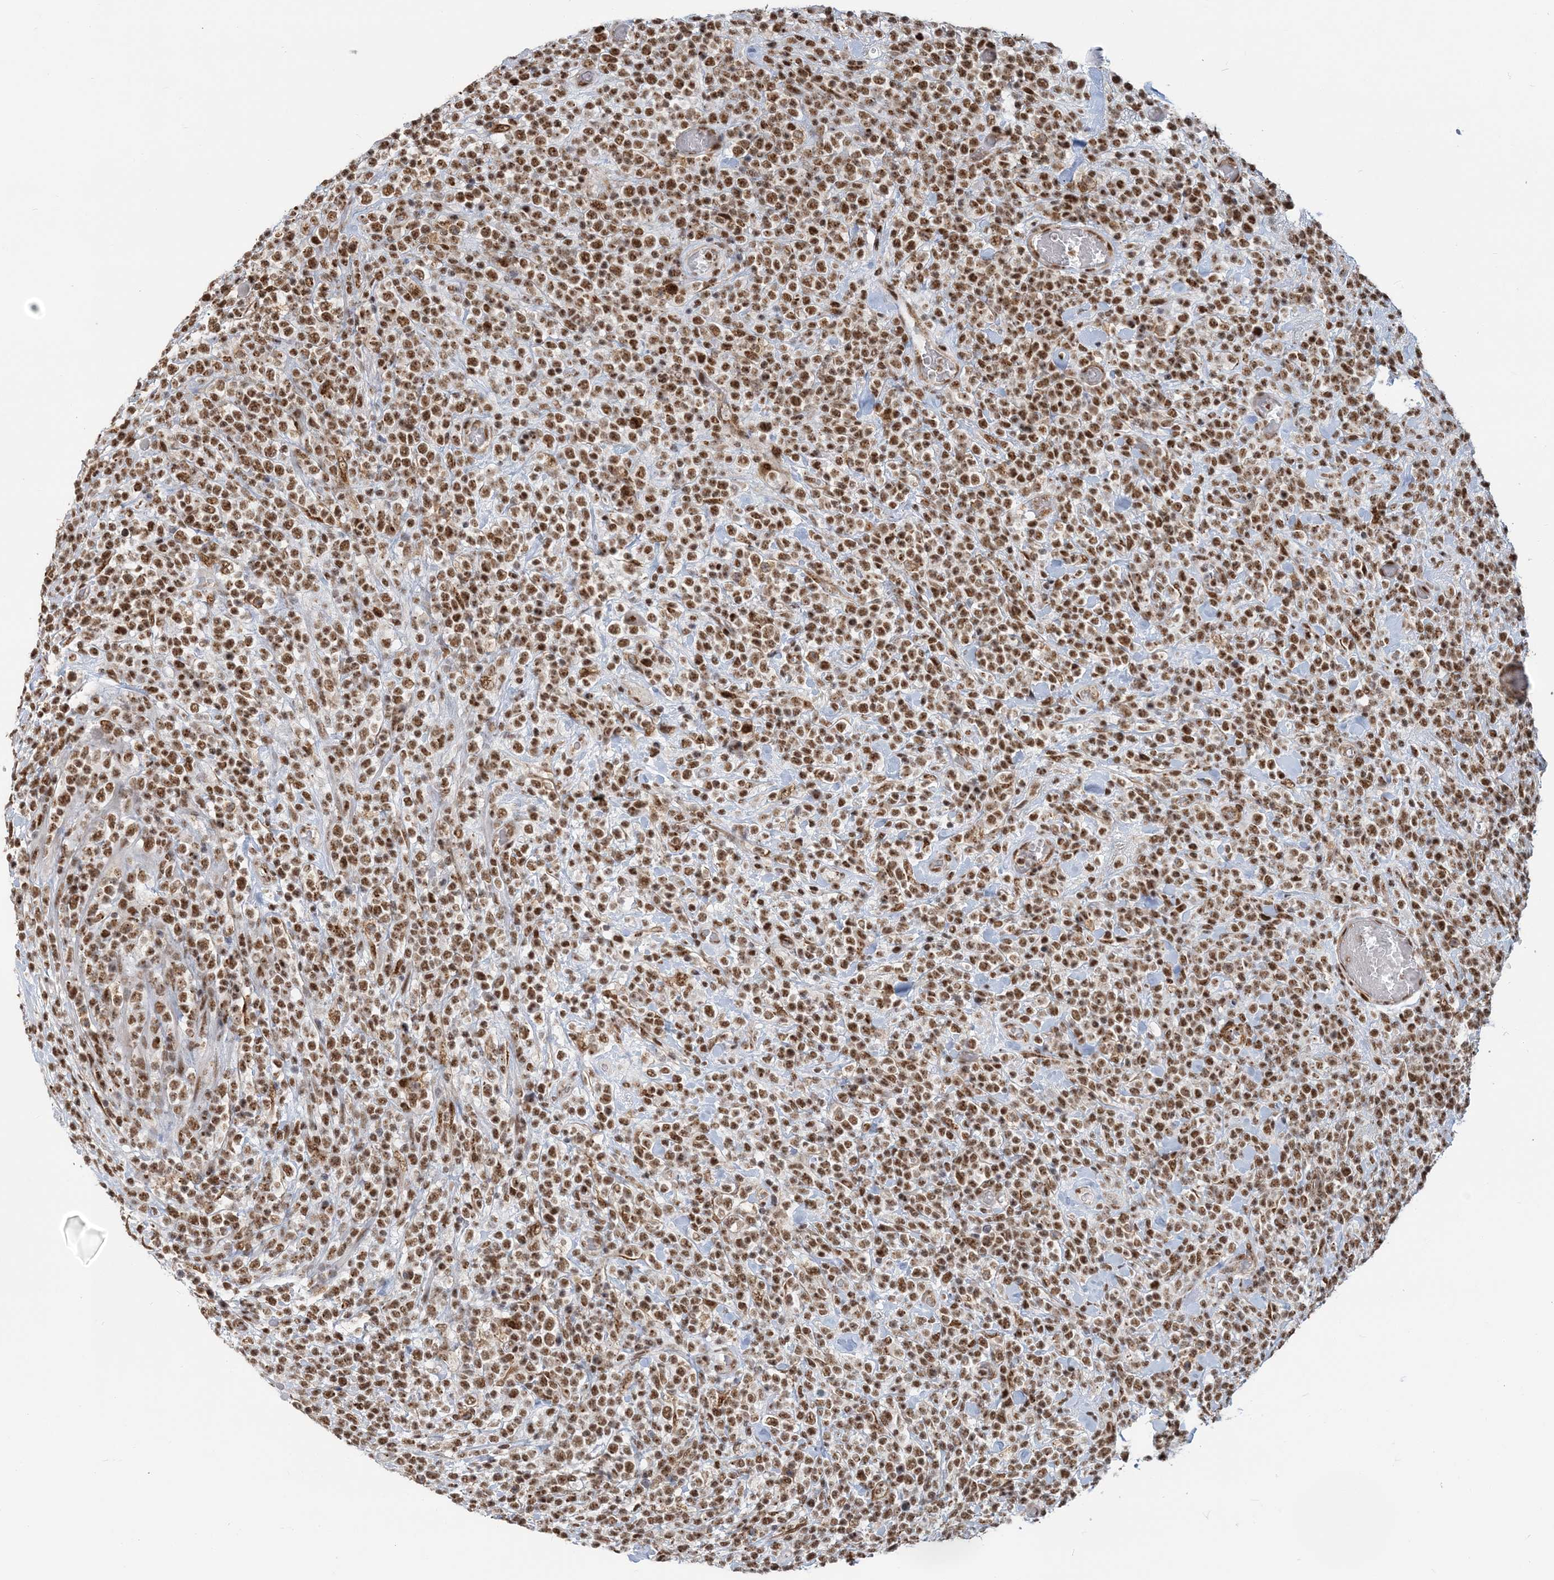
{"staining": {"intensity": "moderate", "quantity": ">75%", "location": "nuclear"}, "tissue": "lymphoma", "cell_type": "Tumor cells", "image_type": "cancer", "snomed": [{"axis": "morphology", "description": "Malignant lymphoma, non-Hodgkin's type, High grade"}, {"axis": "topography", "description": "Colon"}], "caption": "Immunohistochemical staining of high-grade malignant lymphoma, non-Hodgkin's type demonstrates medium levels of moderate nuclear protein positivity in about >75% of tumor cells.", "gene": "PLRG1", "patient": {"sex": "female", "age": 53}}